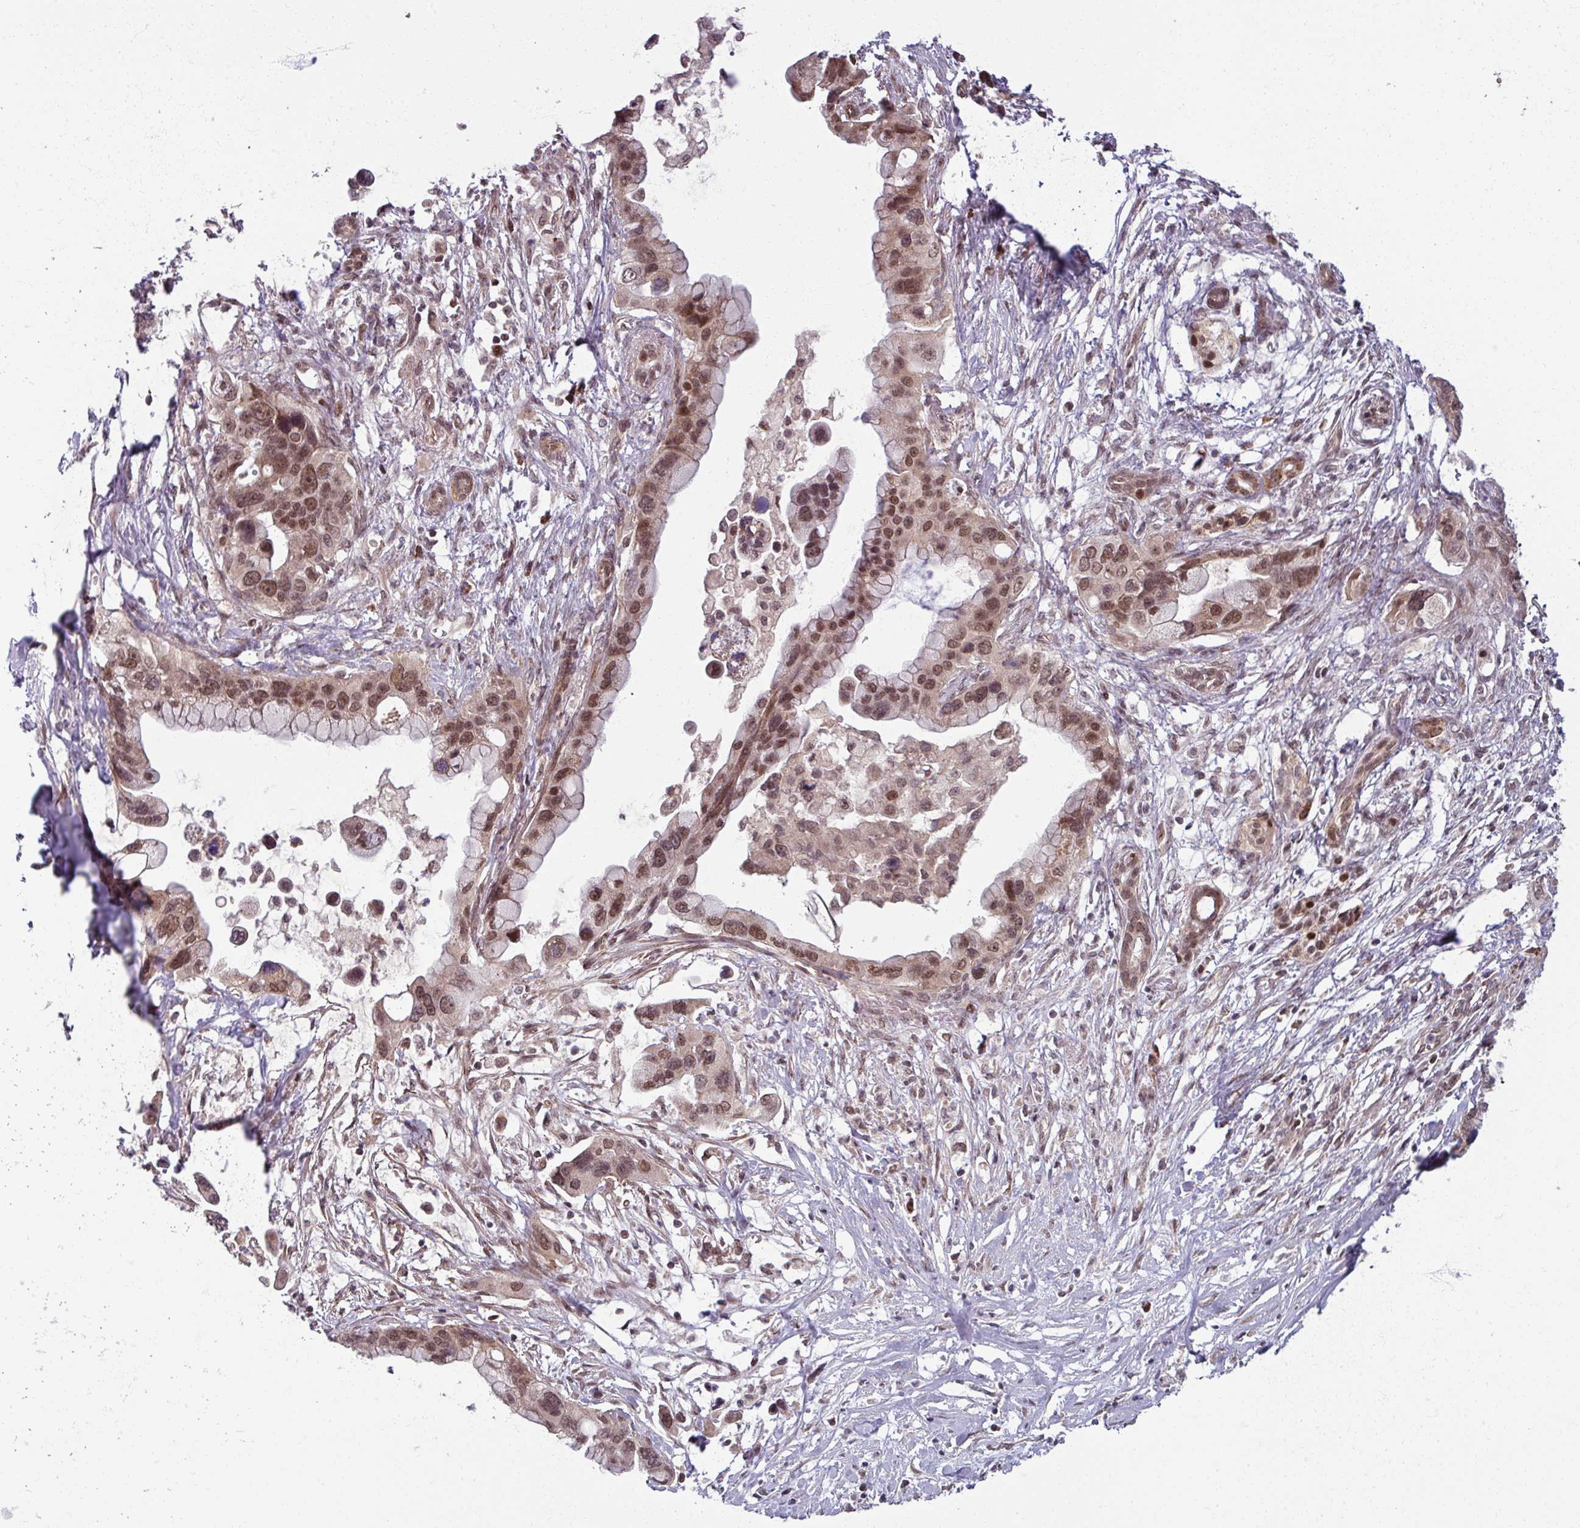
{"staining": {"intensity": "moderate", "quantity": ">75%", "location": "nuclear"}, "tissue": "pancreatic cancer", "cell_type": "Tumor cells", "image_type": "cancer", "snomed": [{"axis": "morphology", "description": "Adenocarcinoma, NOS"}, {"axis": "topography", "description": "Pancreas"}], "caption": "Protein staining exhibits moderate nuclear positivity in about >75% of tumor cells in pancreatic cancer (adenocarcinoma).", "gene": "SWI5", "patient": {"sex": "female", "age": 83}}